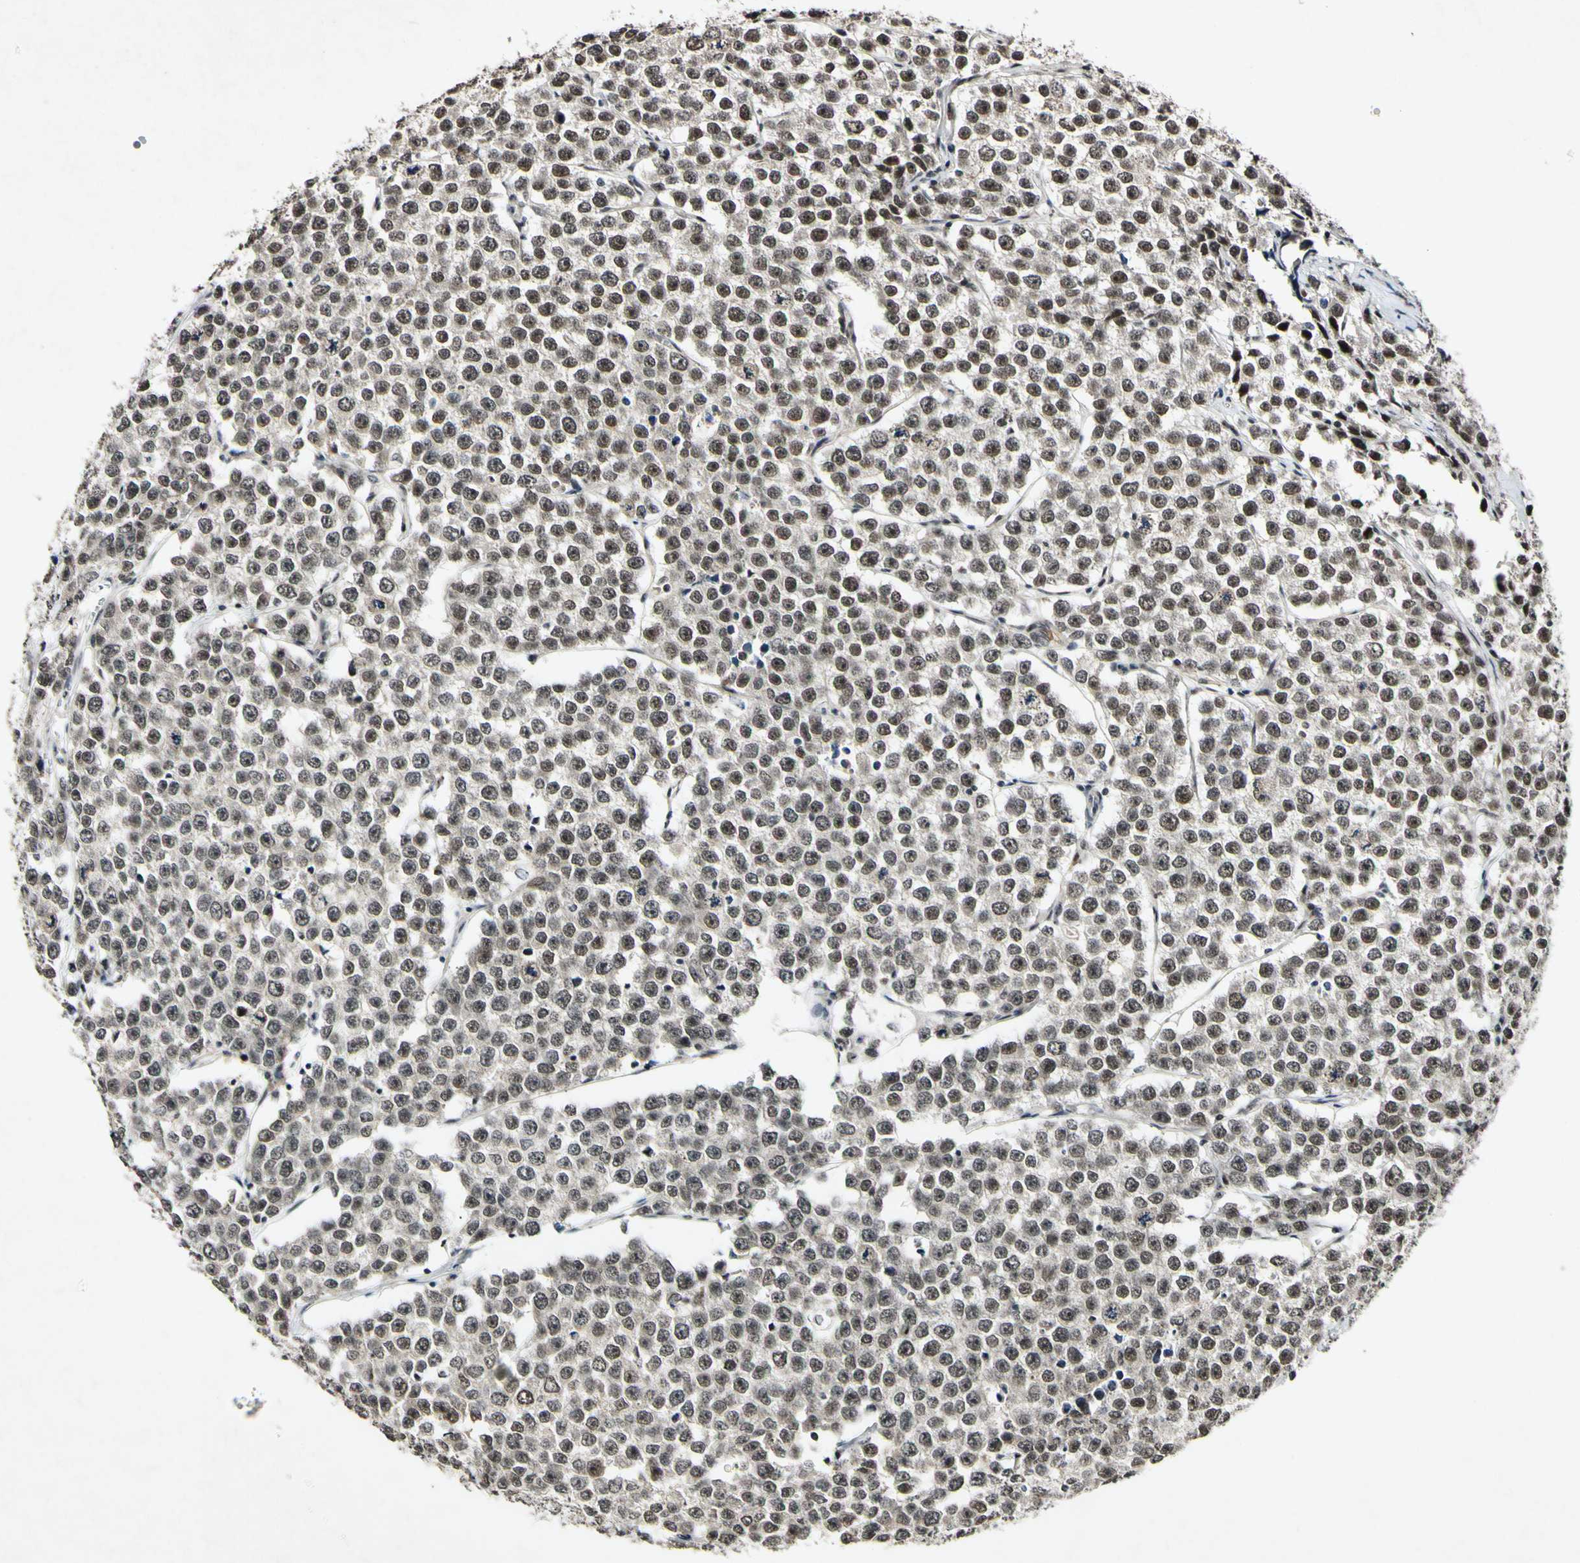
{"staining": {"intensity": "weak", "quantity": ">75%", "location": "cytoplasmic/membranous,nuclear"}, "tissue": "testis cancer", "cell_type": "Tumor cells", "image_type": "cancer", "snomed": [{"axis": "morphology", "description": "Seminoma, NOS"}, {"axis": "morphology", "description": "Carcinoma, Embryonal, NOS"}, {"axis": "topography", "description": "Testis"}], "caption": "An immunohistochemistry histopathology image of neoplastic tissue is shown. Protein staining in brown shows weak cytoplasmic/membranous and nuclear positivity in testis cancer within tumor cells.", "gene": "POLR2F", "patient": {"sex": "male", "age": 52}}